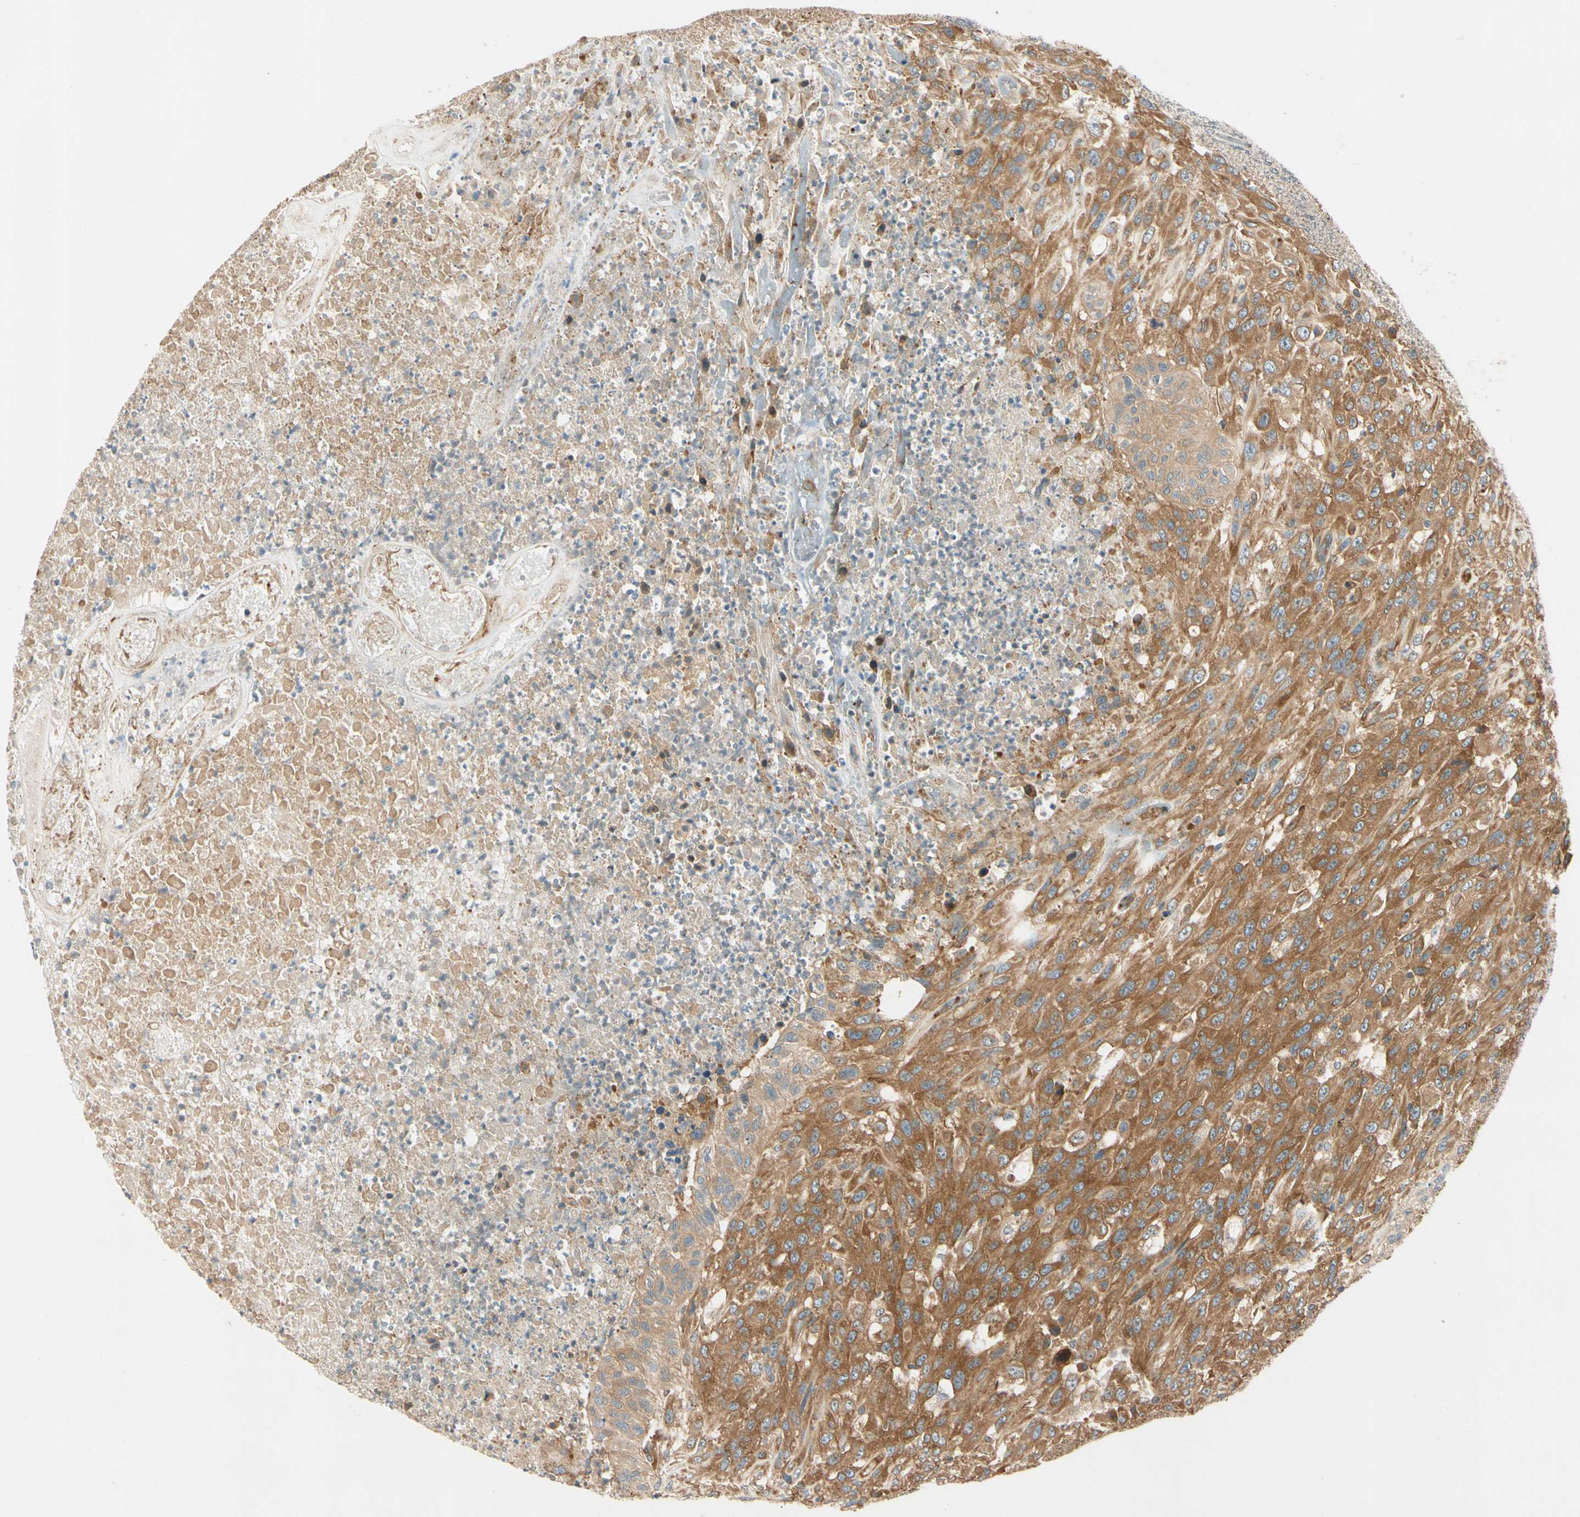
{"staining": {"intensity": "moderate", "quantity": ">75%", "location": "cytoplasmic/membranous"}, "tissue": "urothelial cancer", "cell_type": "Tumor cells", "image_type": "cancer", "snomed": [{"axis": "morphology", "description": "Urothelial carcinoma, High grade"}, {"axis": "topography", "description": "Urinary bladder"}], "caption": "An image of urothelial cancer stained for a protein shows moderate cytoplasmic/membranous brown staining in tumor cells. (IHC, brightfield microscopy, high magnification).", "gene": "ROCK2", "patient": {"sex": "male", "age": 66}}